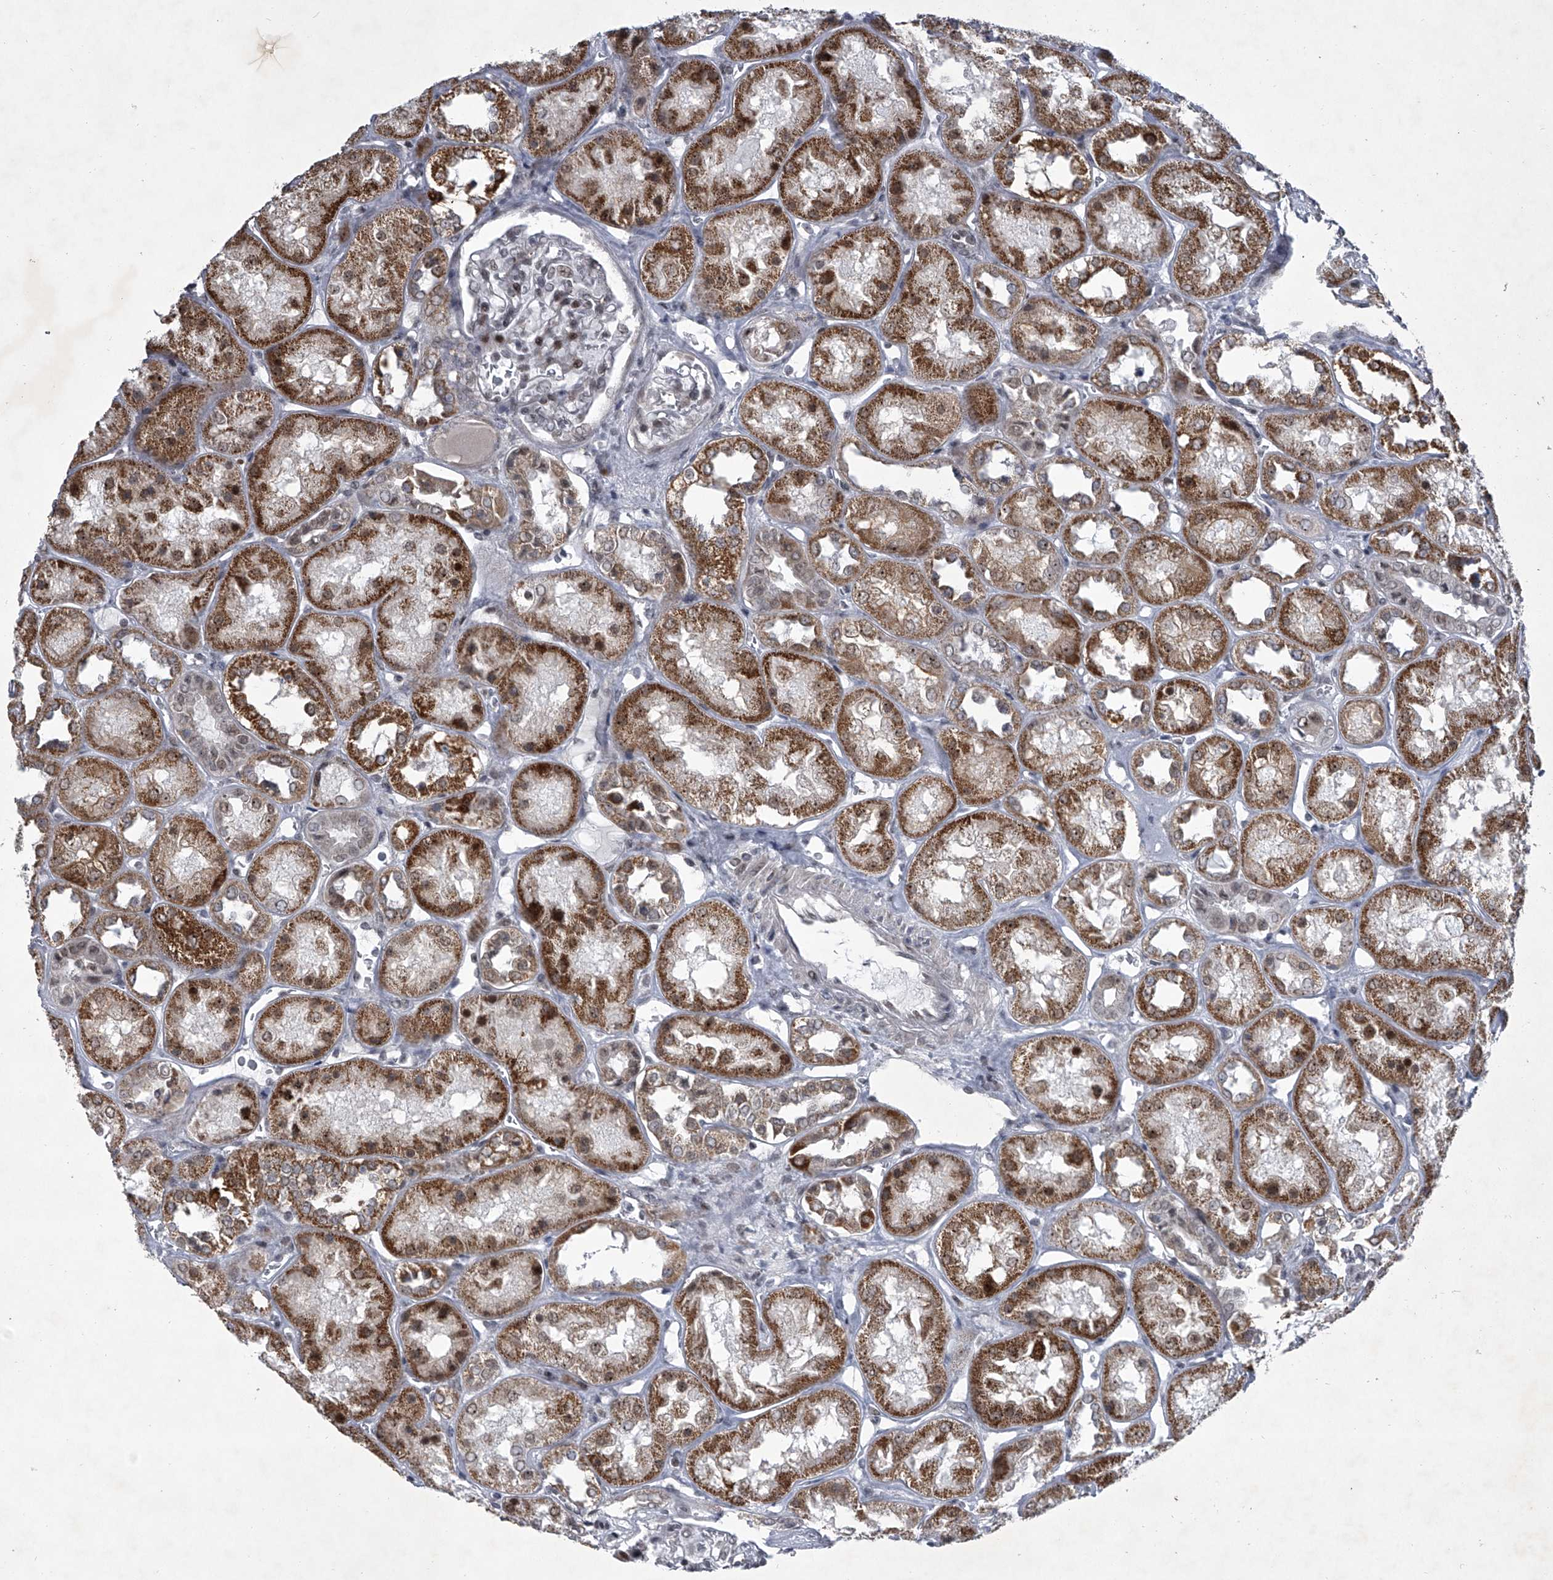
{"staining": {"intensity": "moderate", "quantity": "<25%", "location": "nuclear"}, "tissue": "kidney", "cell_type": "Cells in glomeruli", "image_type": "normal", "snomed": [{"axis": "morphology", "description": "Normal tissue, NOS"}, {"axis": "topography", "description": "Kidney"}], "caption": "An immunohistochemistry (IHC) micrograph of benign tissue is shown. Protein staining in brown highlights moderate nuclear positivity in kidney within cells in glomeruli.", "gene": "MLLT1", "patient": {"sex": "male", "age": 70}}